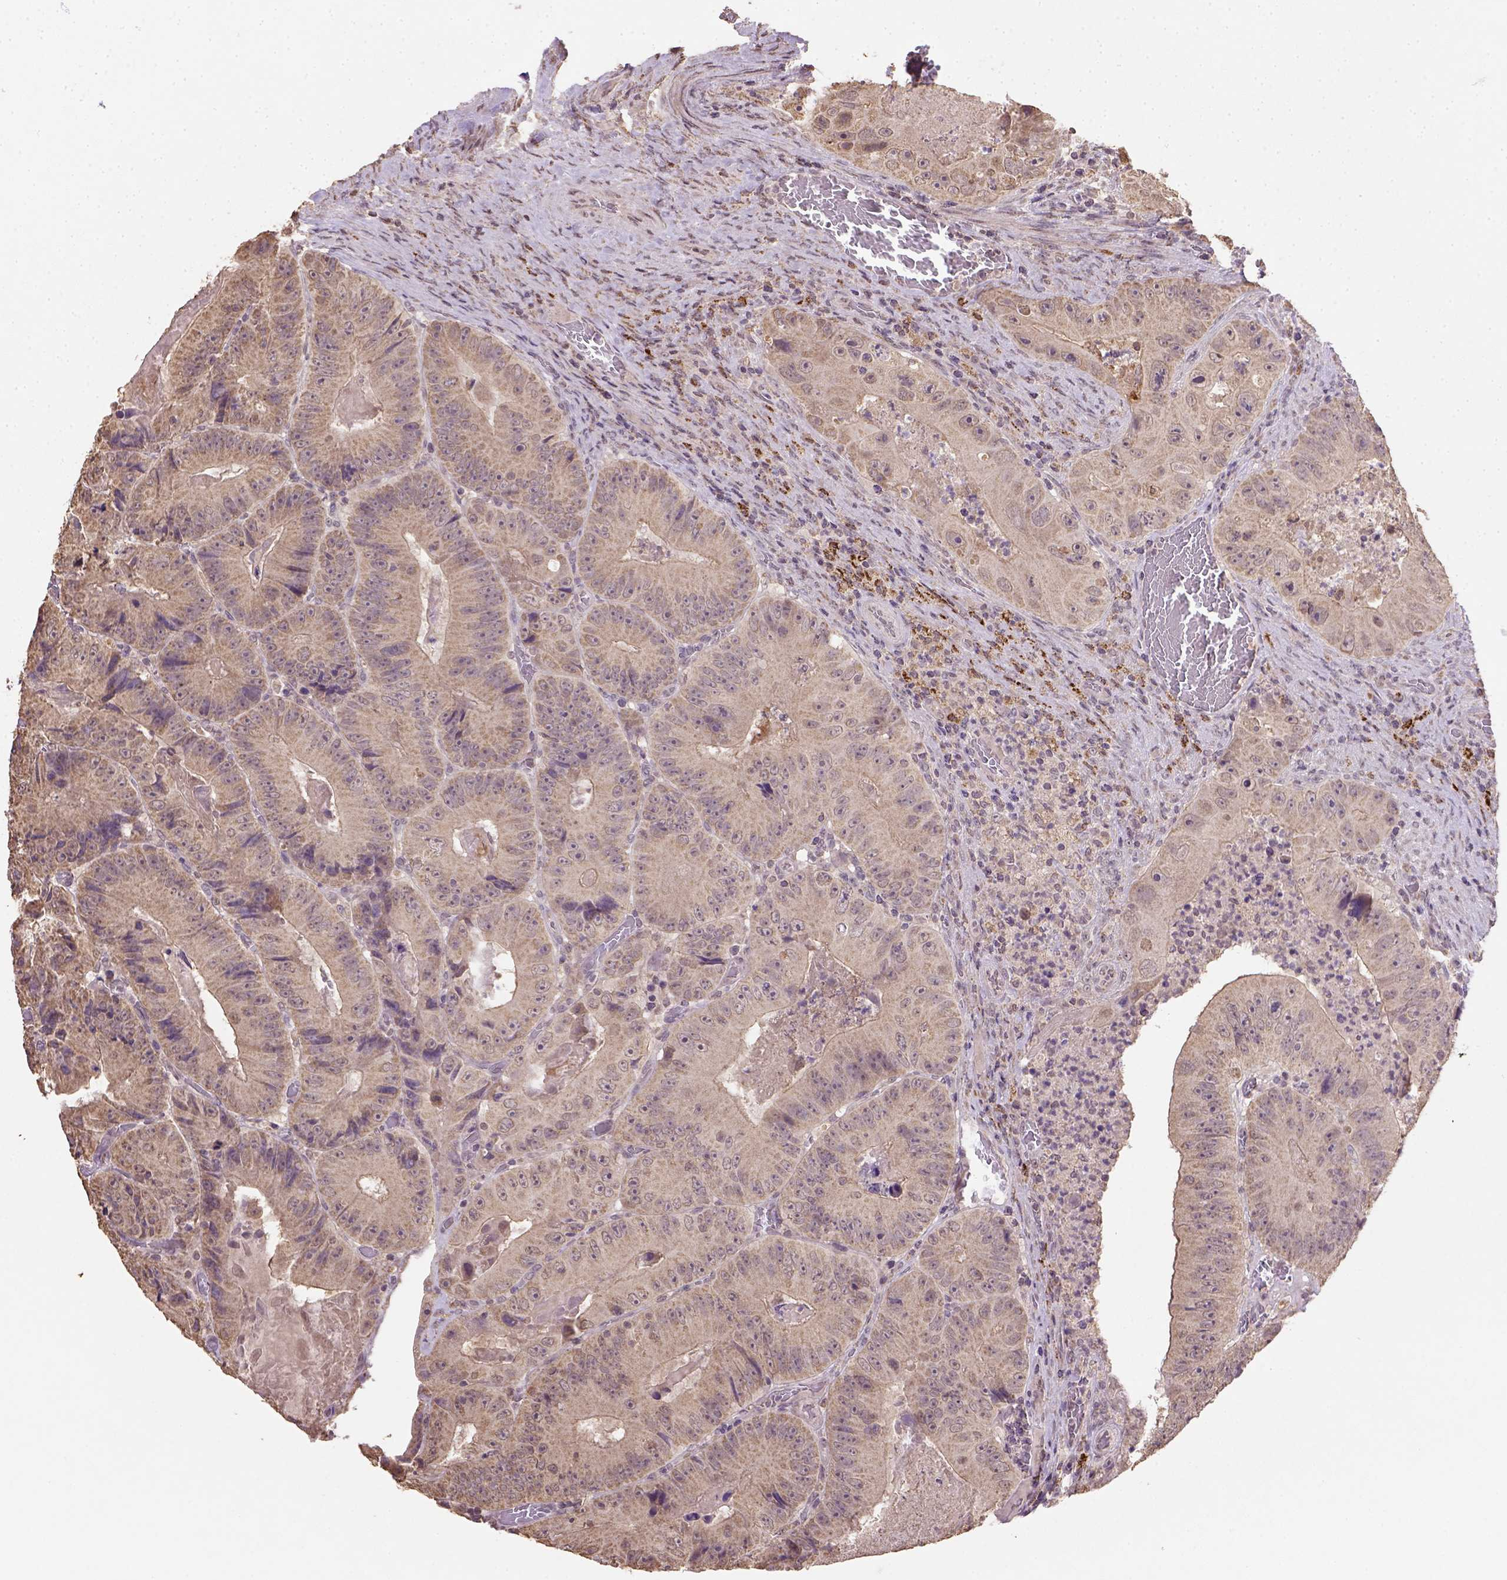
{"staining": {"intensity": "moderate", "quantity": ">75%", "location": "cytoplasmic/membranous"}, "tissue": "colorectal cancer", "cell_type": "Tumor cells", "image_type": "cancer", "snomed": [{"axis": "morphology", "description": "Adenocarcinoma, NOS"}, {"axis": "topography", "description": "Colon"}], "caption": "Colorectal adenocarcinoma tissue demonstrates moderate cytoplasmic/membranous staining in approximately >75% of tumor cells, visualized by immunohistochemistry.", "gene": "NUDT10", "patient": {"sex": "female", "age": 86}}